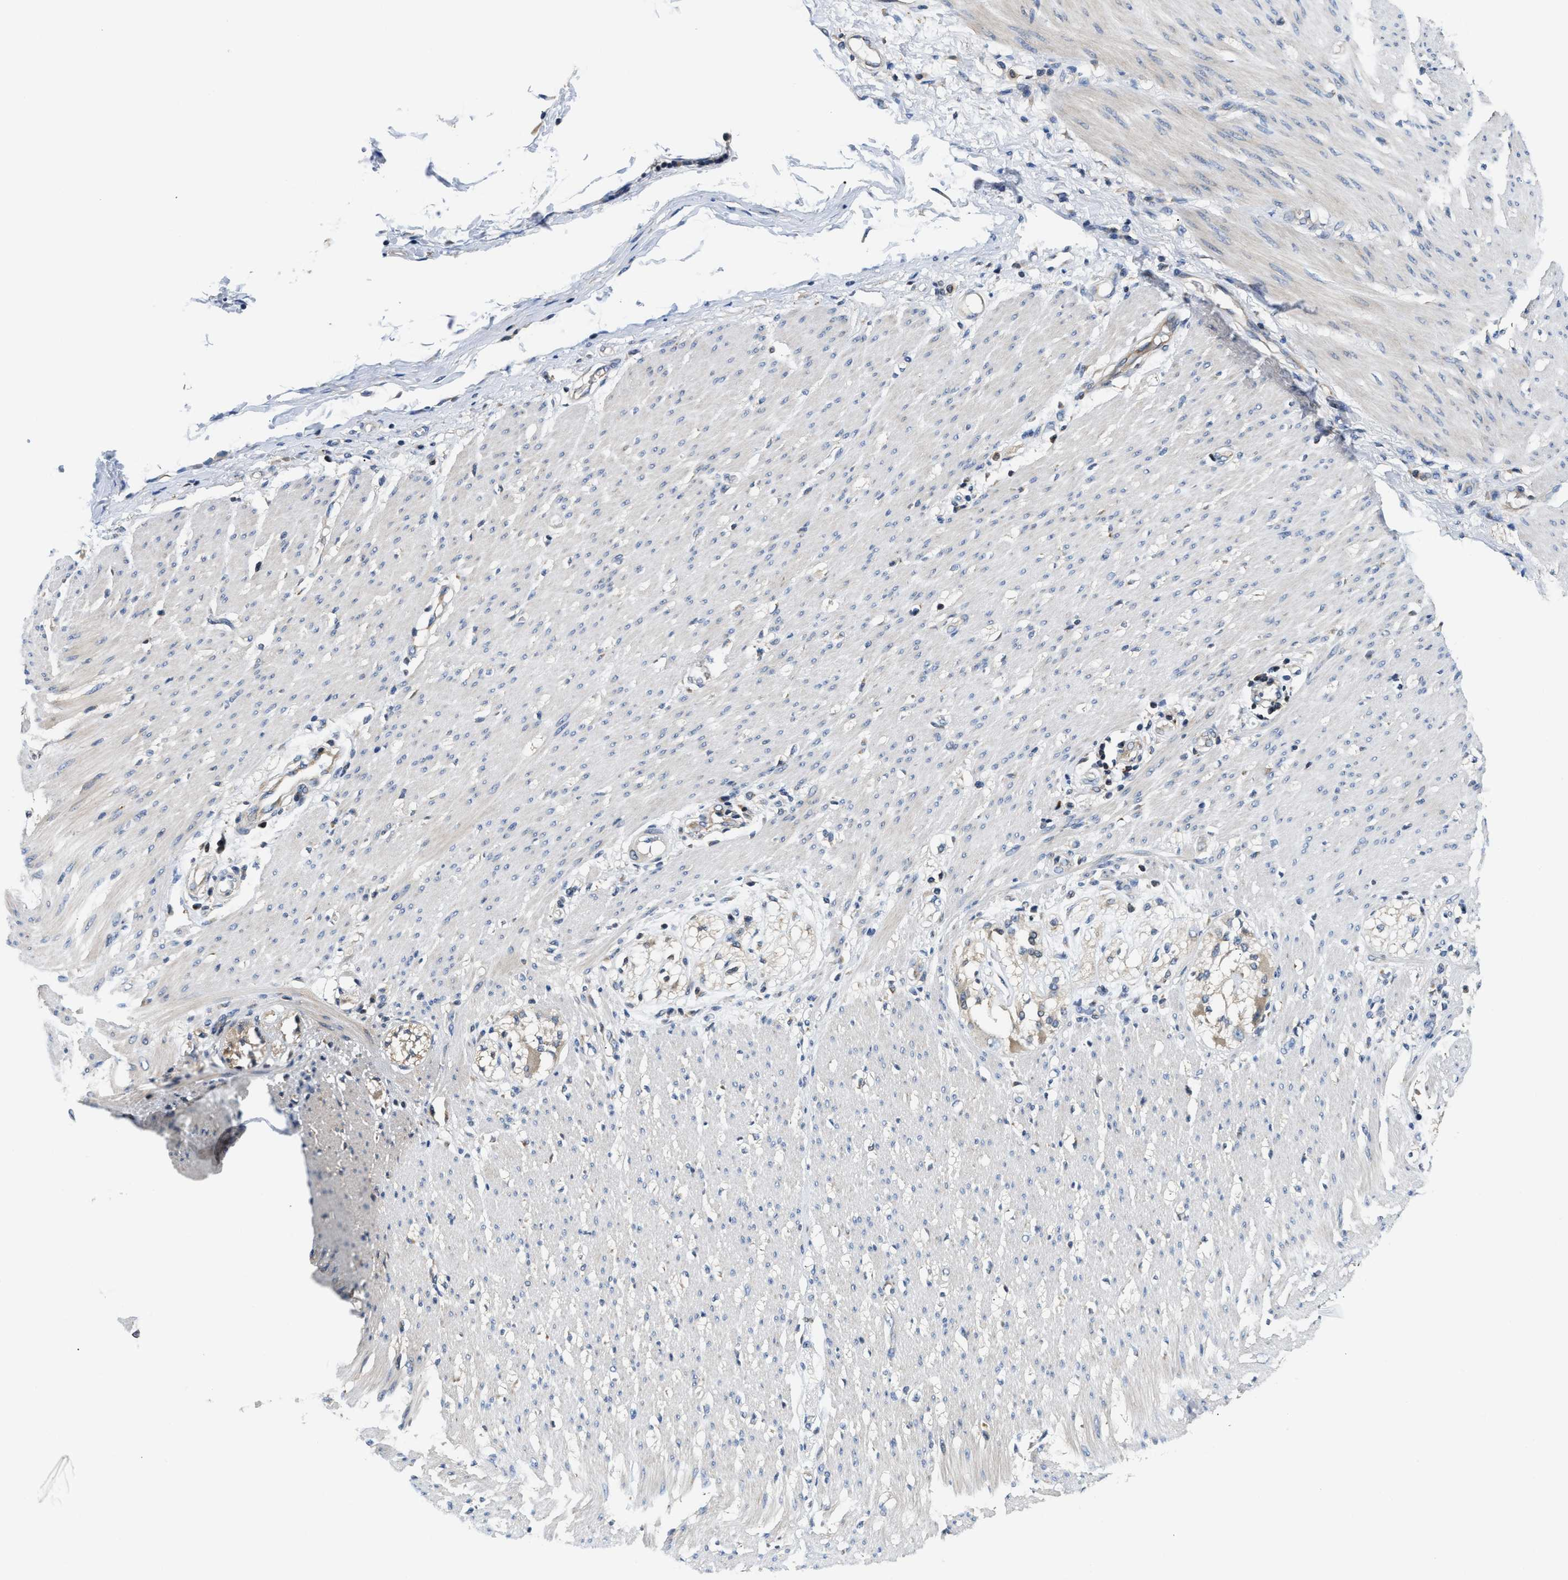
{"staining": {"intensity": "moderate", "quantity": ">75%", "location": "cytoplasmic/membranous"}, "tissue": "adipose tissue", "cell_type": "Adipocytes", "image_type": "normal", "snomed": [{"axis": "morphology", "description": "Normal tissue, NOS"}, {"axis": "morphology", "description": "Adenocarcinoma, NOS"}, {"axis": "topography", "description": "Colon"}, {"axis": "topography", "description": "Peripheral nerve tissue"}], "caption": "Adipocytes reveal medium levels of moderate cytoplasmic/membranous positivity in approximately >75% of cells in benign human adipose tissue. (DAB (3,3'-diaminobenzidine) = brown stain, brightfield microscopy at high magnification).", "gene": "CCM2", "patient": {"sex": "male", "age": 14}}